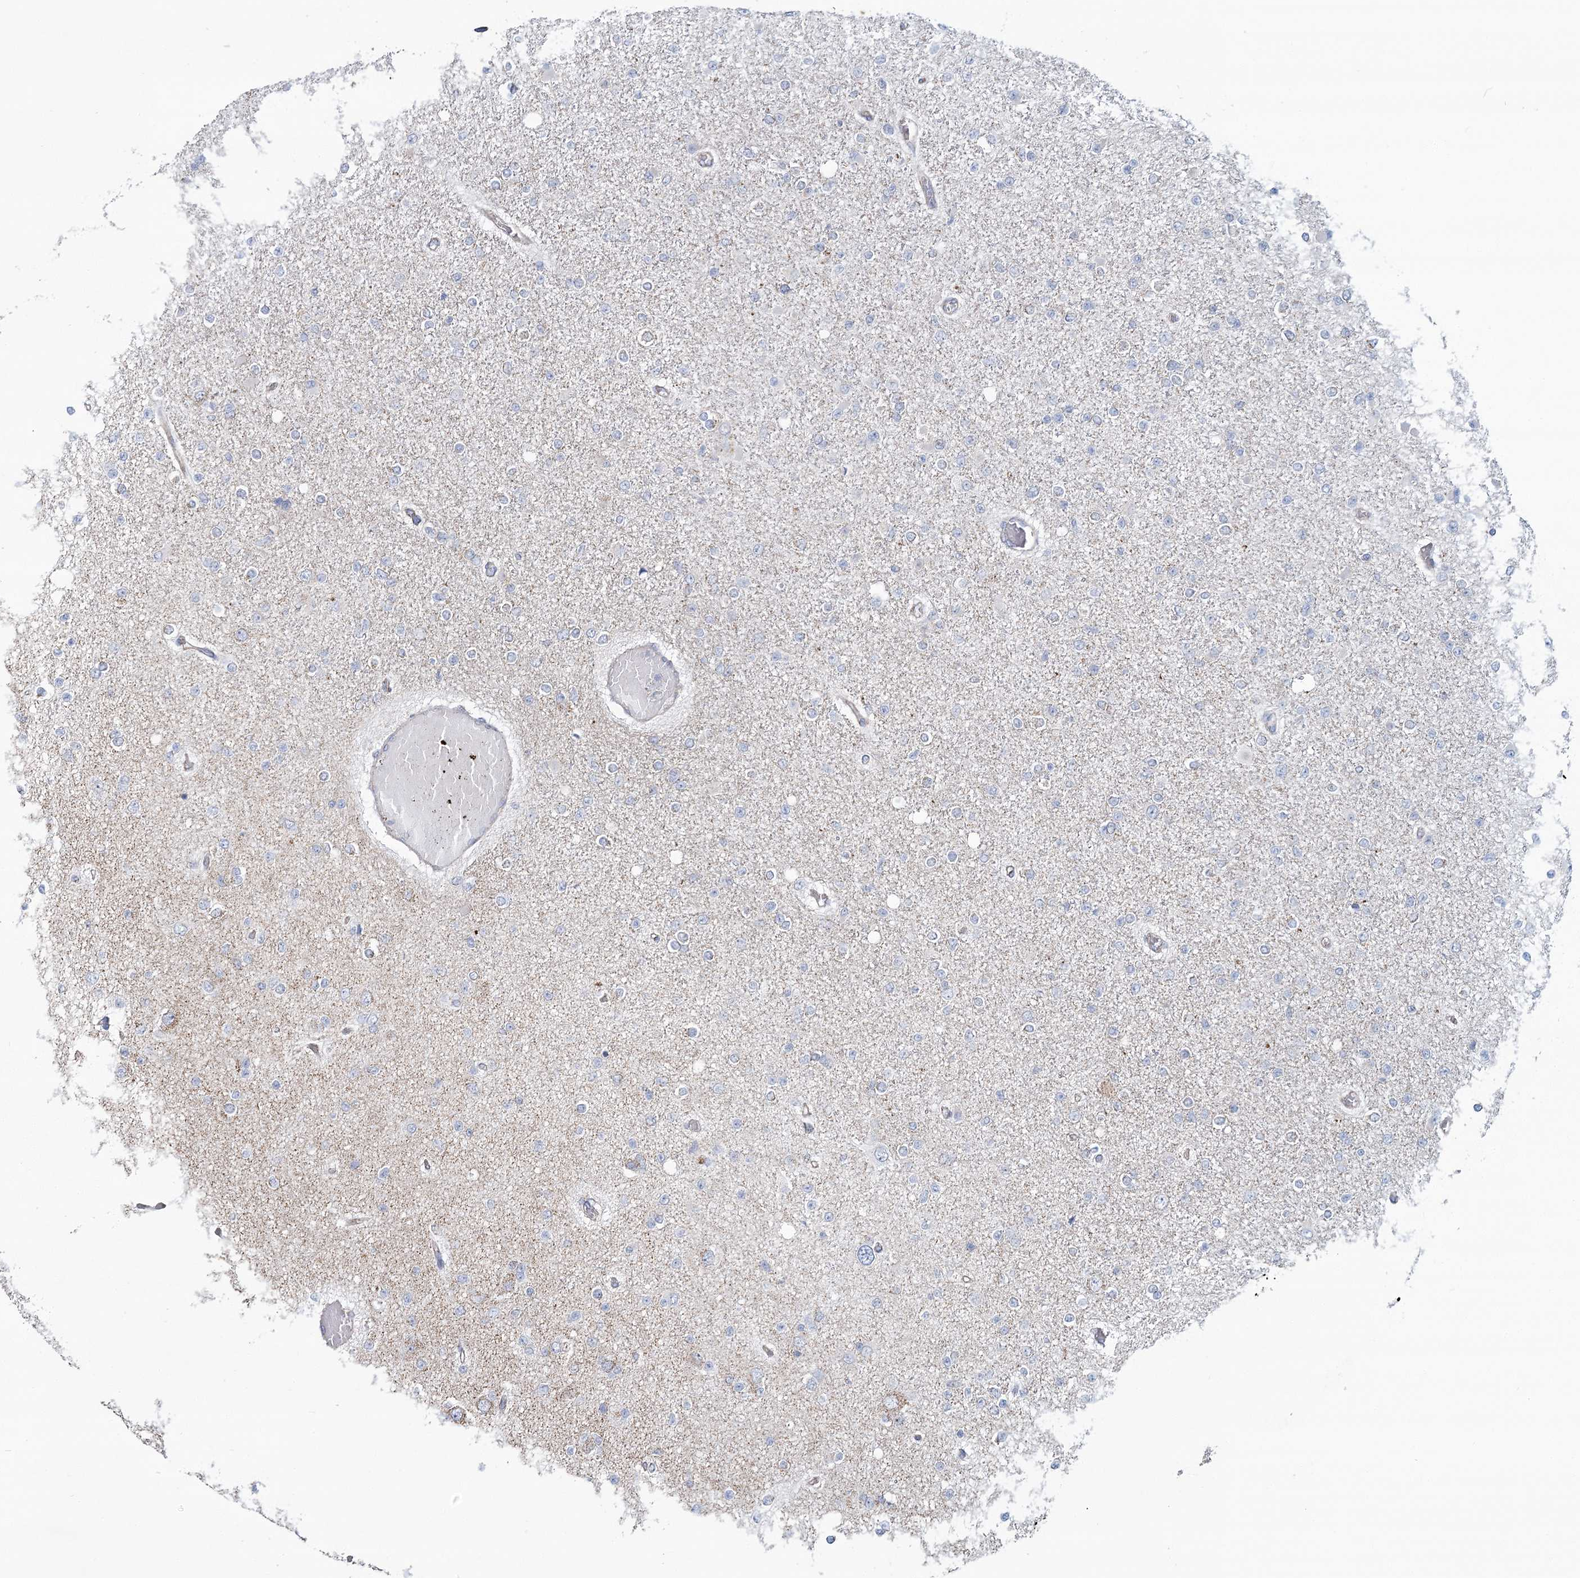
{"staining": {"intensity": "negative", "quantity": "none", "location": "none"}, "tissue": "glioma", "cell_type": "Tumor cells", "image_type": "cancer", "snomed": [{"axis": "morphology", "description": "Glioma, malignant, Low grade"}, {"axis": "topography", "description": "Brain"}], "caption": "Immunohistochemical staining of malignant low-grade glioma shows no significant positivity in tumor cells. (DAB (3,3'-diaminobenzidine) immunohistochemistry (IHC) with hematoxylin counter stain).", "gene": "SNX7", "patient": {"sex": "female", "age": 22}}